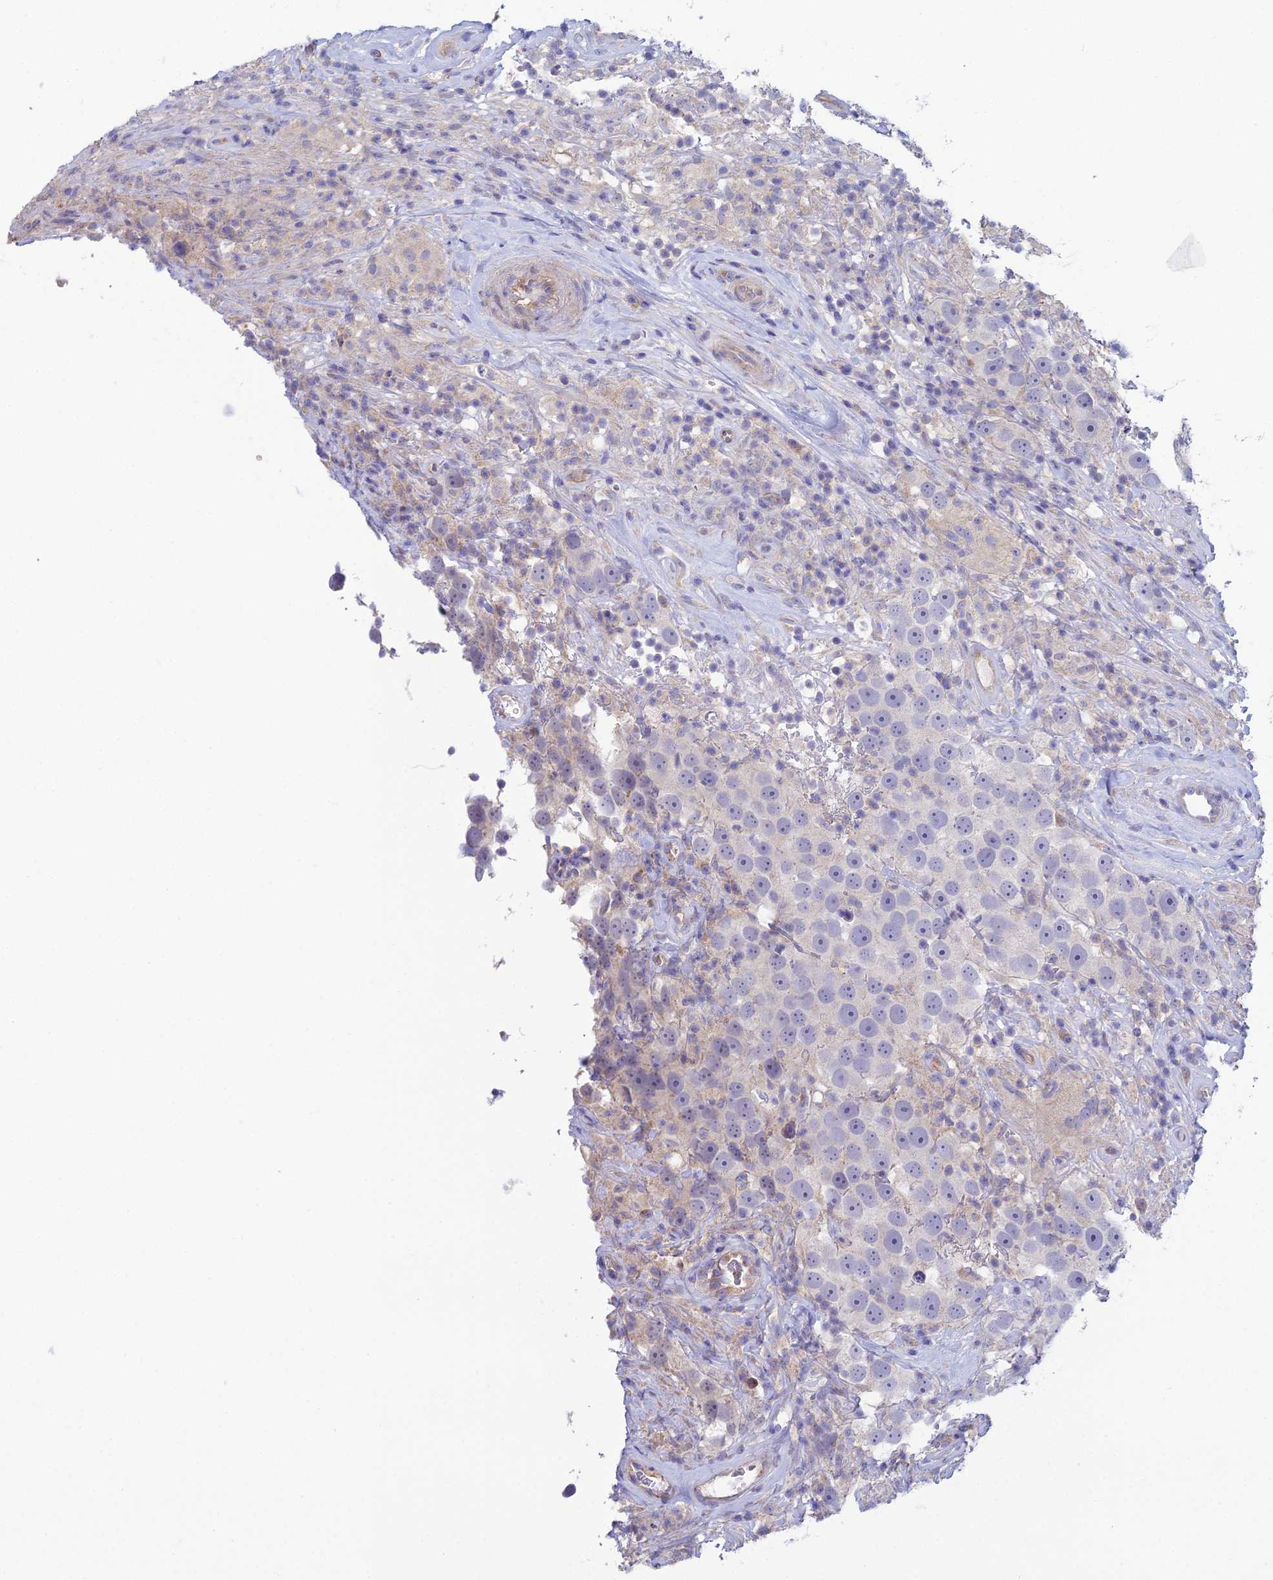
{"staining": {"intensity": "negative", "quantity": "none", "location": "none"}, "tissue": "testis cancer", "cell_type": "Tumor cells", "image_type": "cancer", "snomed": [{"axis": "morphology", "description": "Seminoma, NOS"}, {"axis": "topography", "description": "Testis"}], "caption": "DAB (3,3'-diaminobenzidine) immunohistochemical staining of human testis cancer exhibits no significant expression in tumor cells.", "gene": "ZNF564", "patient": {"sex": "male", "age": 49}}